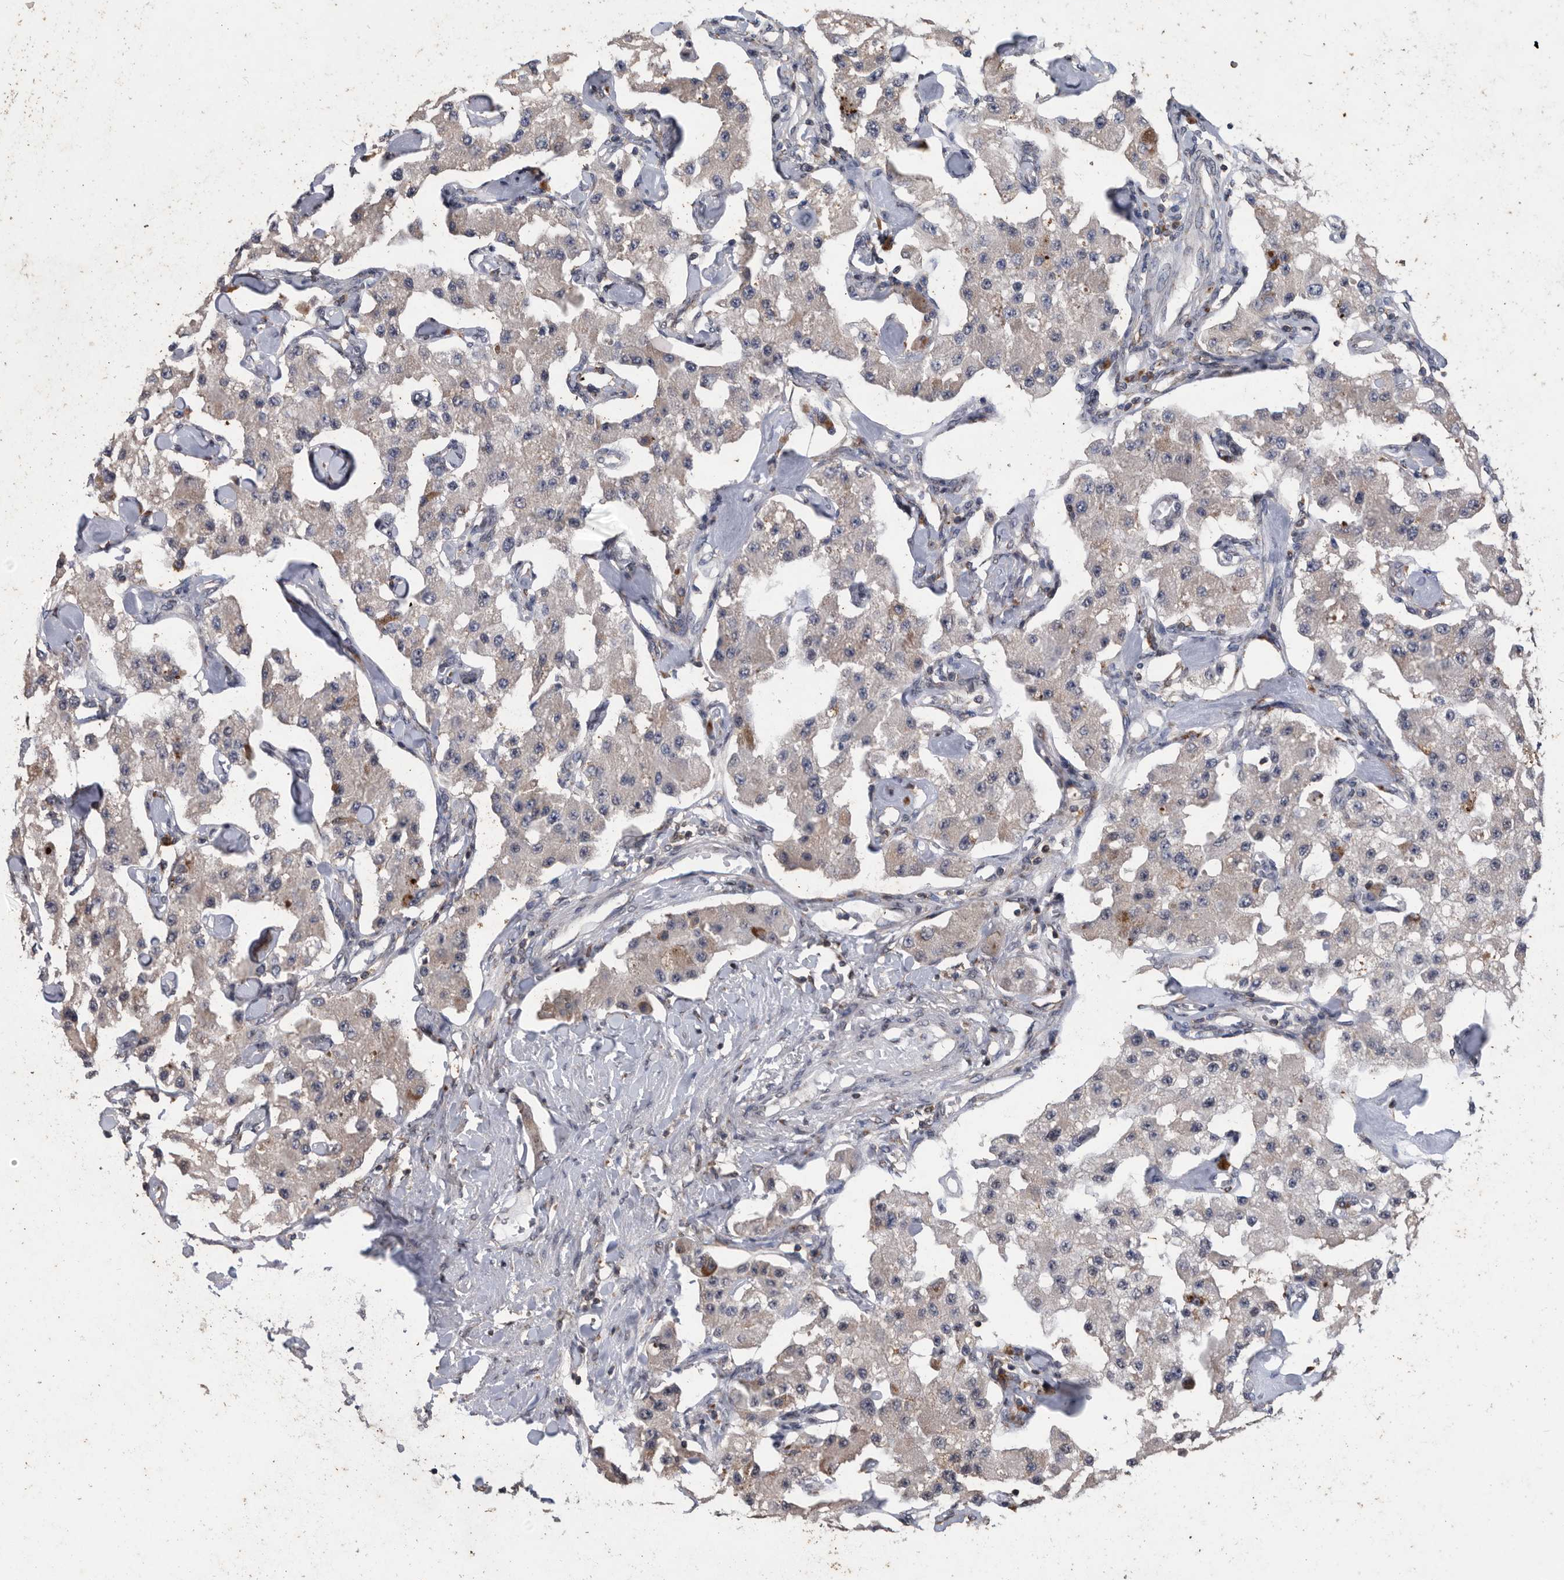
{"staining": {"intensity": "weak", "quantity": "<25%", "location": "cytoplasmic/membranous"}, "tissue": "carcinoid", "cell_type": "Tumor cells", "image_type": "cancer", "snomed": [{"axis": "morphology", "description": "Carcinoid, malignant, NOS"}, {"axis": "topography", "description": "Pancreas"}], "caption": "DAB immunohistochemical staining of malignant carcinoid reveals no significant expression in tumor cells. (DAB (3,3'-diaminobenzidine) immunohistochemistry (IHC) visualized using brightfield microscopy, high magnification).", "gene": "NRBP1", "patient": {"sex": "male", "age": 41}}